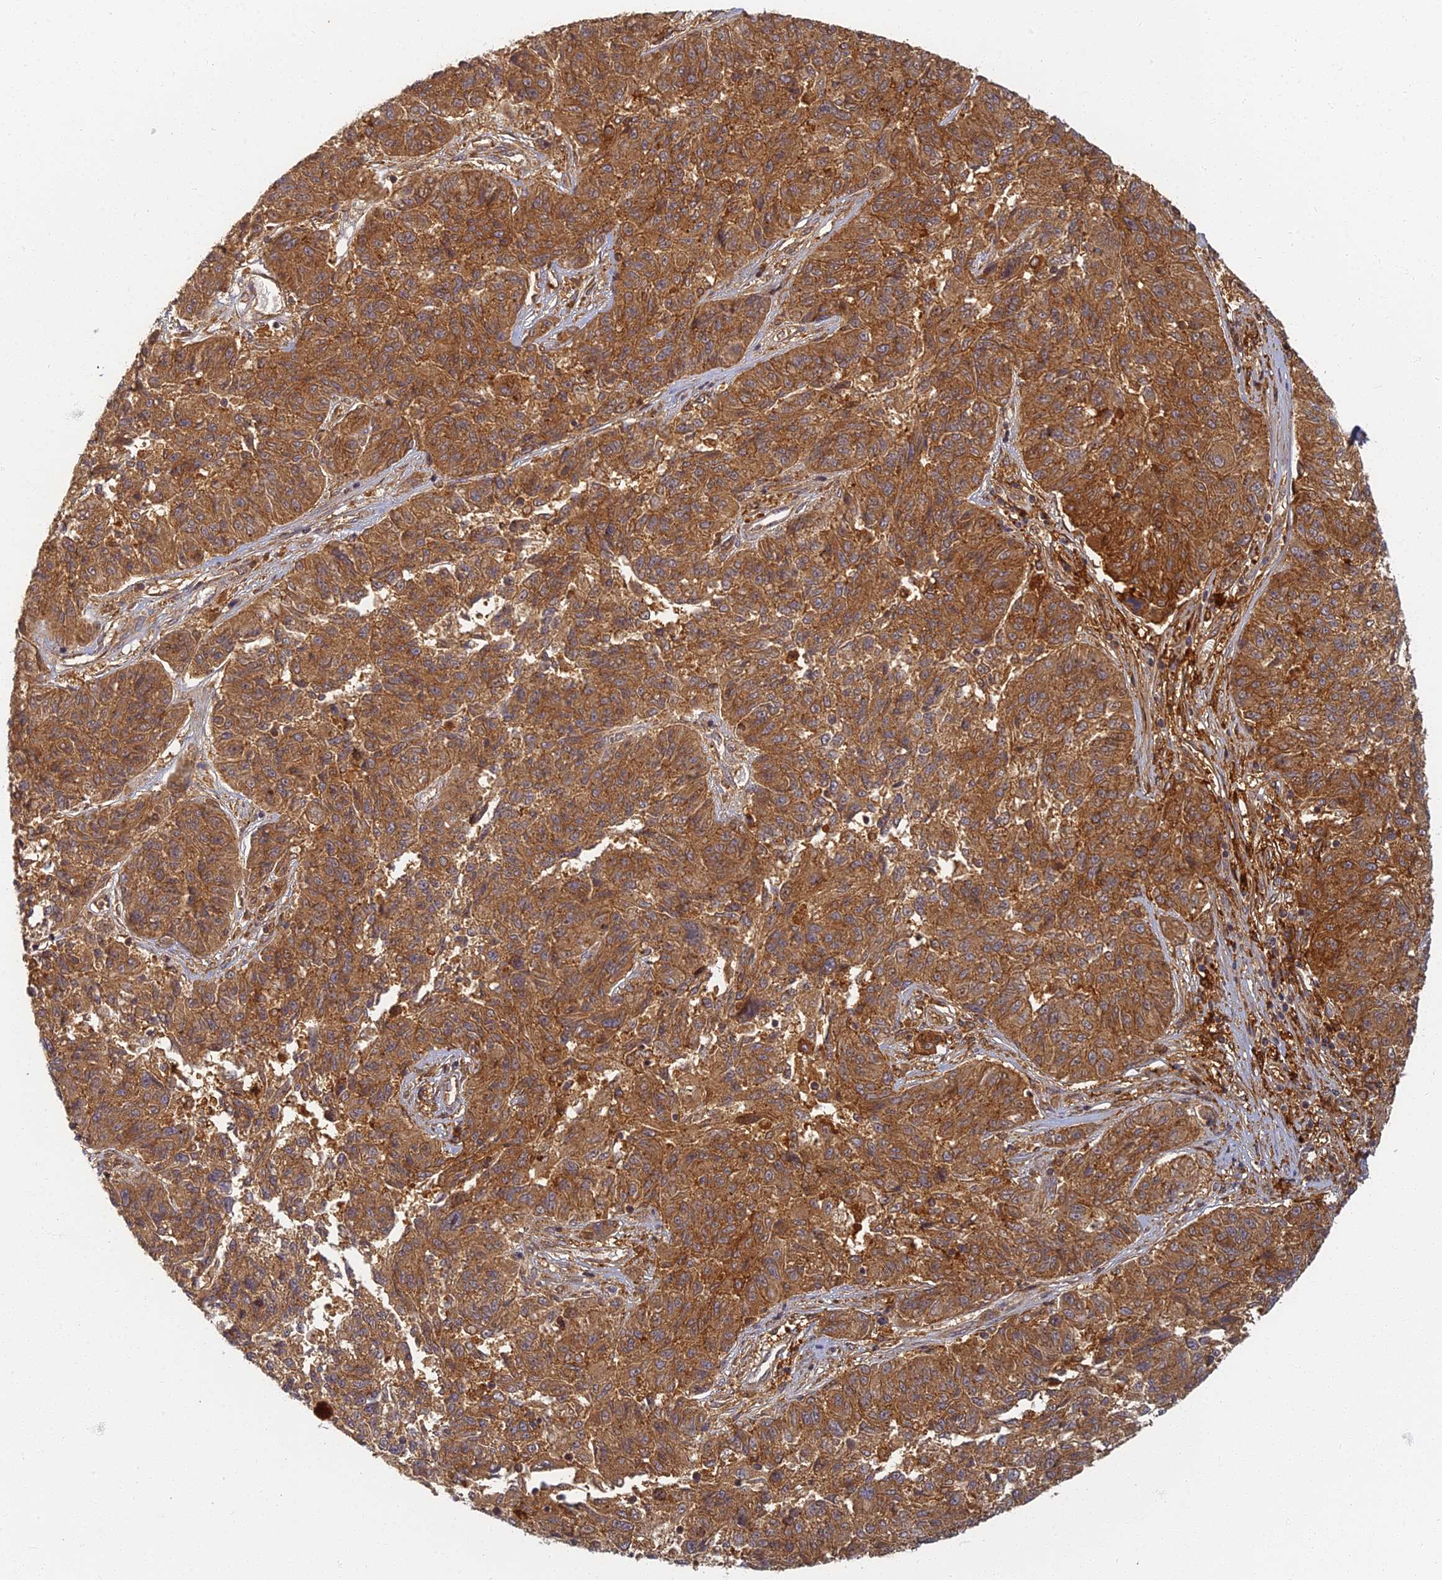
{"staining": {"intensity": "strong", "quantity": ">75%", "location": "cytoplasmic/membranous"}, "tissue": "melanoma", "cell_type": "Tumor cells", "image_type": "cancer", "snomed": [{"axis": "morphology", "description": "Malignant melanoma, NOS"}, {"axis": "topography", "description": "Skin"}], "caption": "Malignant melanoma stained for a protein reveals strong cytoplasmic/membranous positivity in tumor cells.", "gene": "INO80D", "patient": {"sex": "male", "age": 53}}